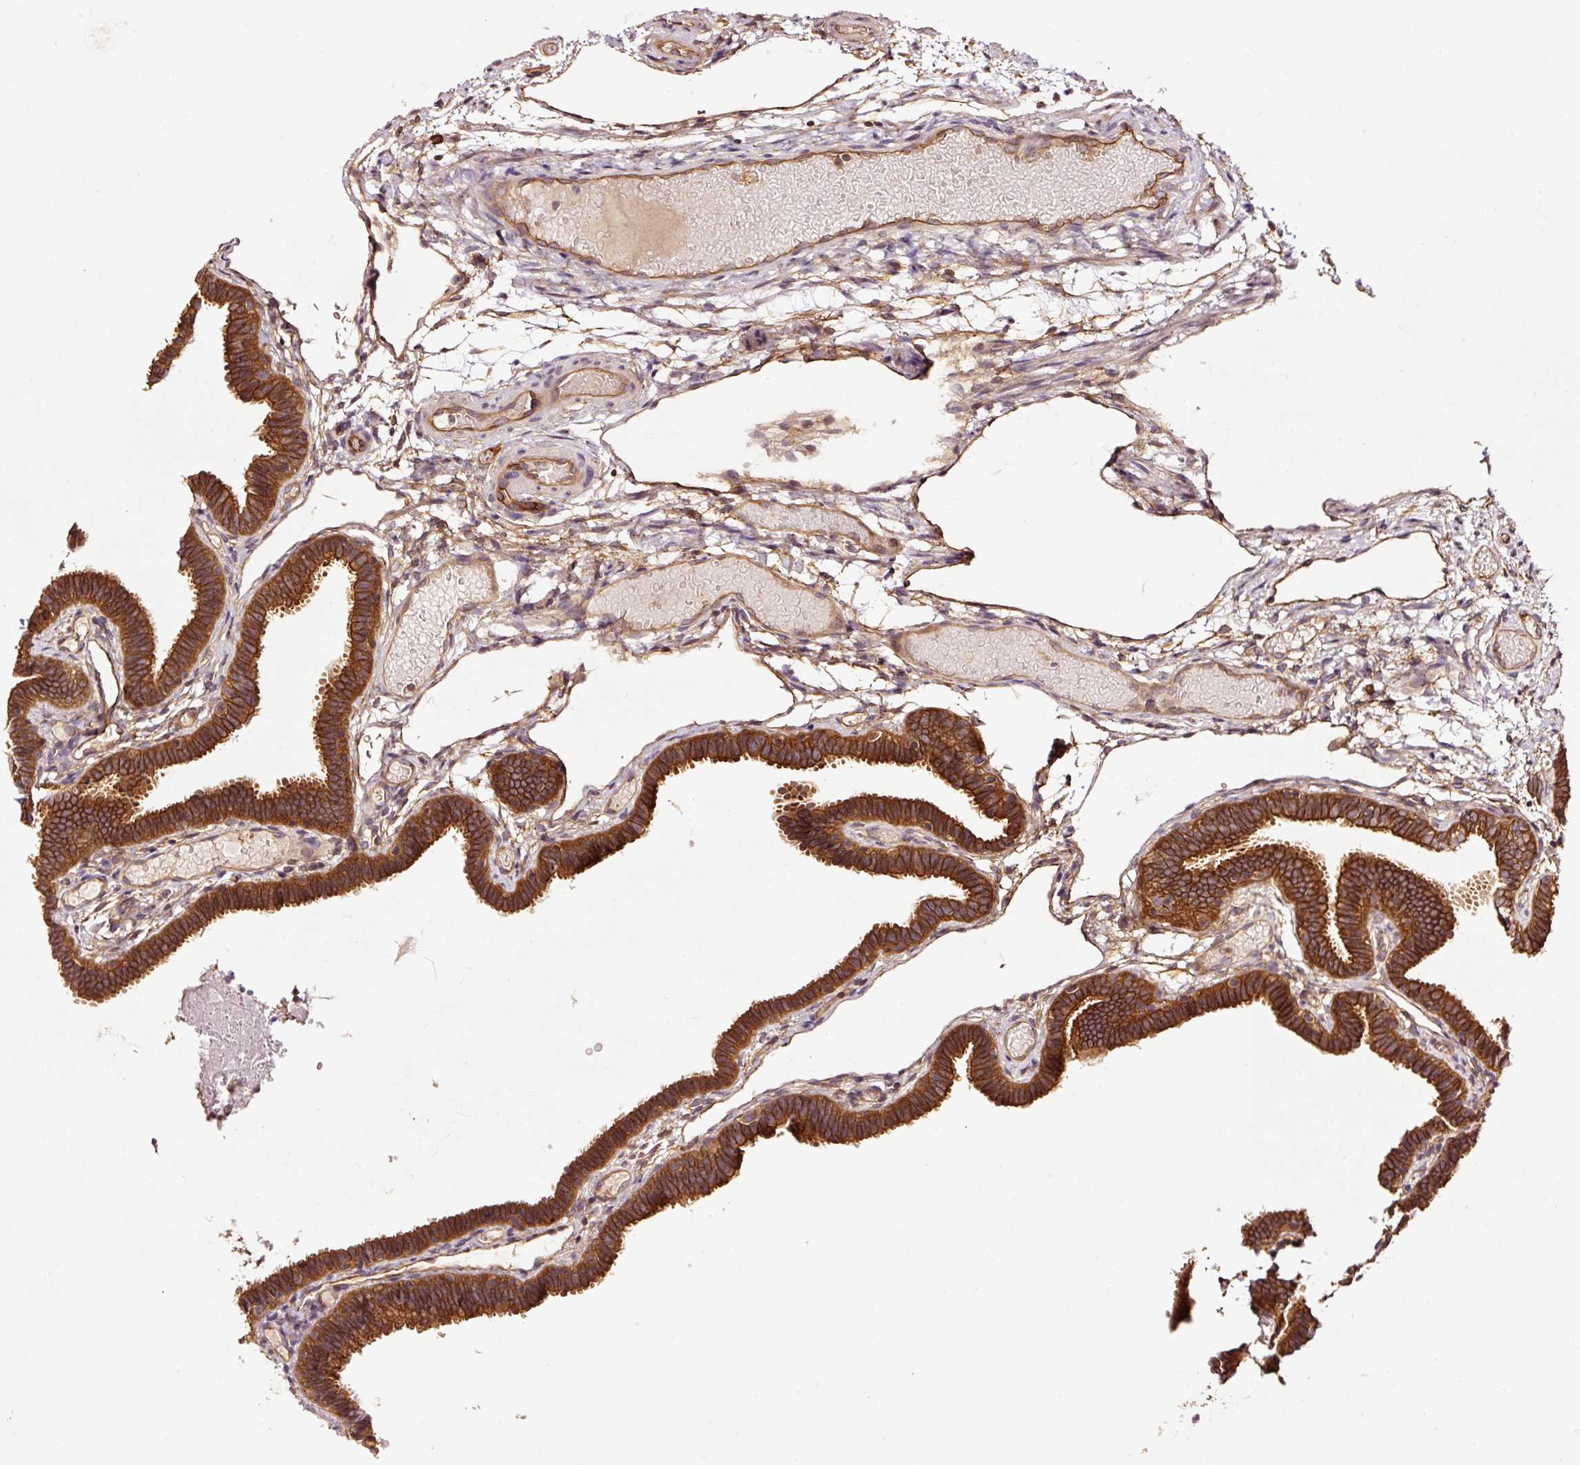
{"staining": {"intensity": "strong", "quantity": ">75%", "location": "cytoplasmic/membranous"}, "tissue": "fallopian tube", "cell_type": "Glandular cells", "image_type": "normal", "snomed": [{"axis": "morphology", "description": "Normal tissue, NOS"}, {"axis": "topography", "description": "Fallopian tube"}], "caption": "Strong cytoplasmic/membranous staining for a protein is identified in approximately >75% of glandular cells of benign fallopian tube using immunohistochemistry.", "gene": "METAP1", "patient": {"sex": "female", "age": 37}}